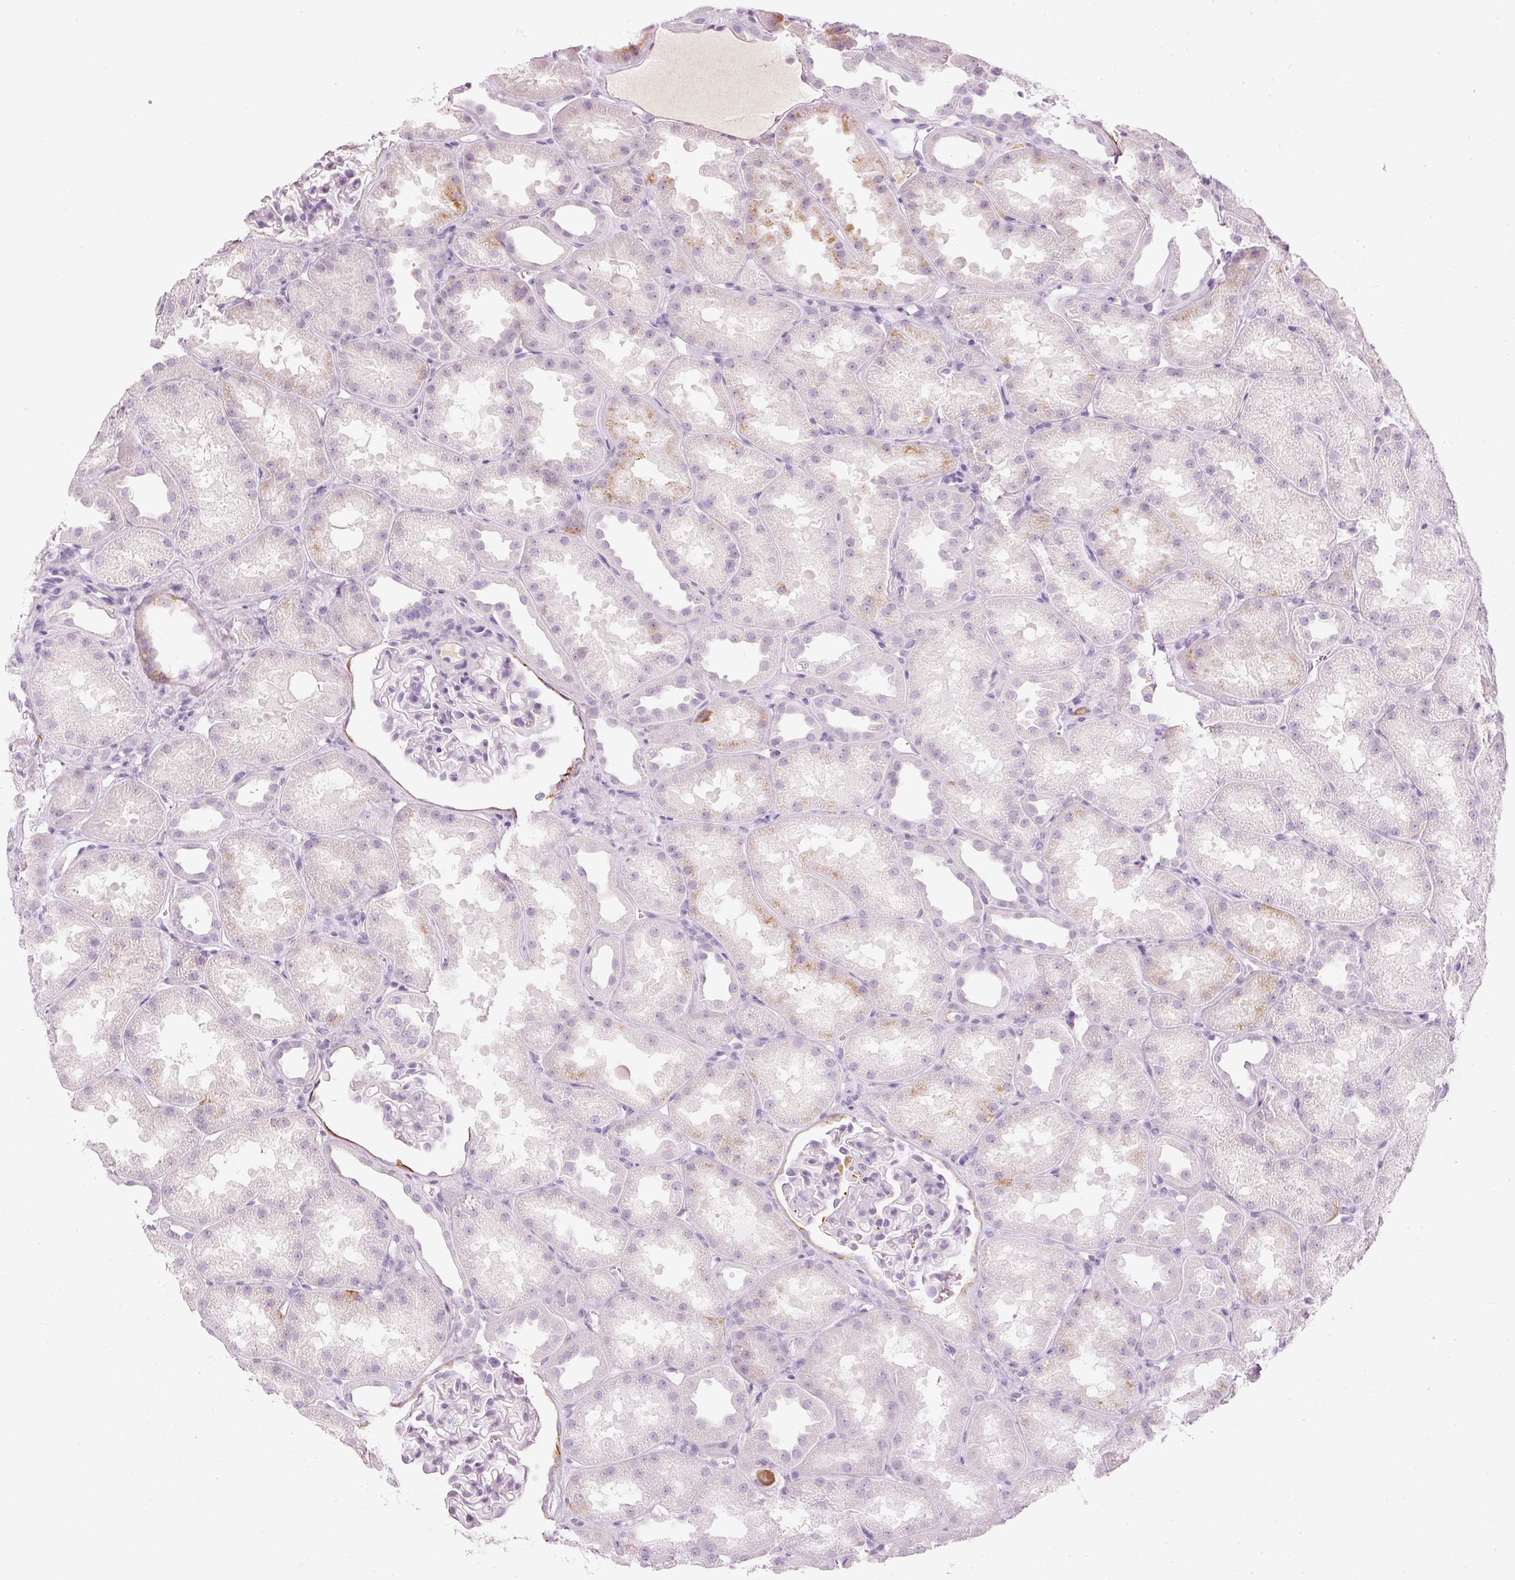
{"staining": {"intensity": "negative", "quantity": "none", "location": "none"}, "tissue": "kidney", "cell_type": "Cells in glomeruli", "image_type": "normal", "snomed": [{"axis": "morphology", "description": "Normal tissue, NOS"}, {"axis": "topography", "description": "Kidney"}], "caption": "Cells in glomeruli are negative for brown protein staining in unremarkable kidney. (DAB IHC, high magnification).", "gene": "VCAM1", "patient": {"sex": "male", "age": 61}}